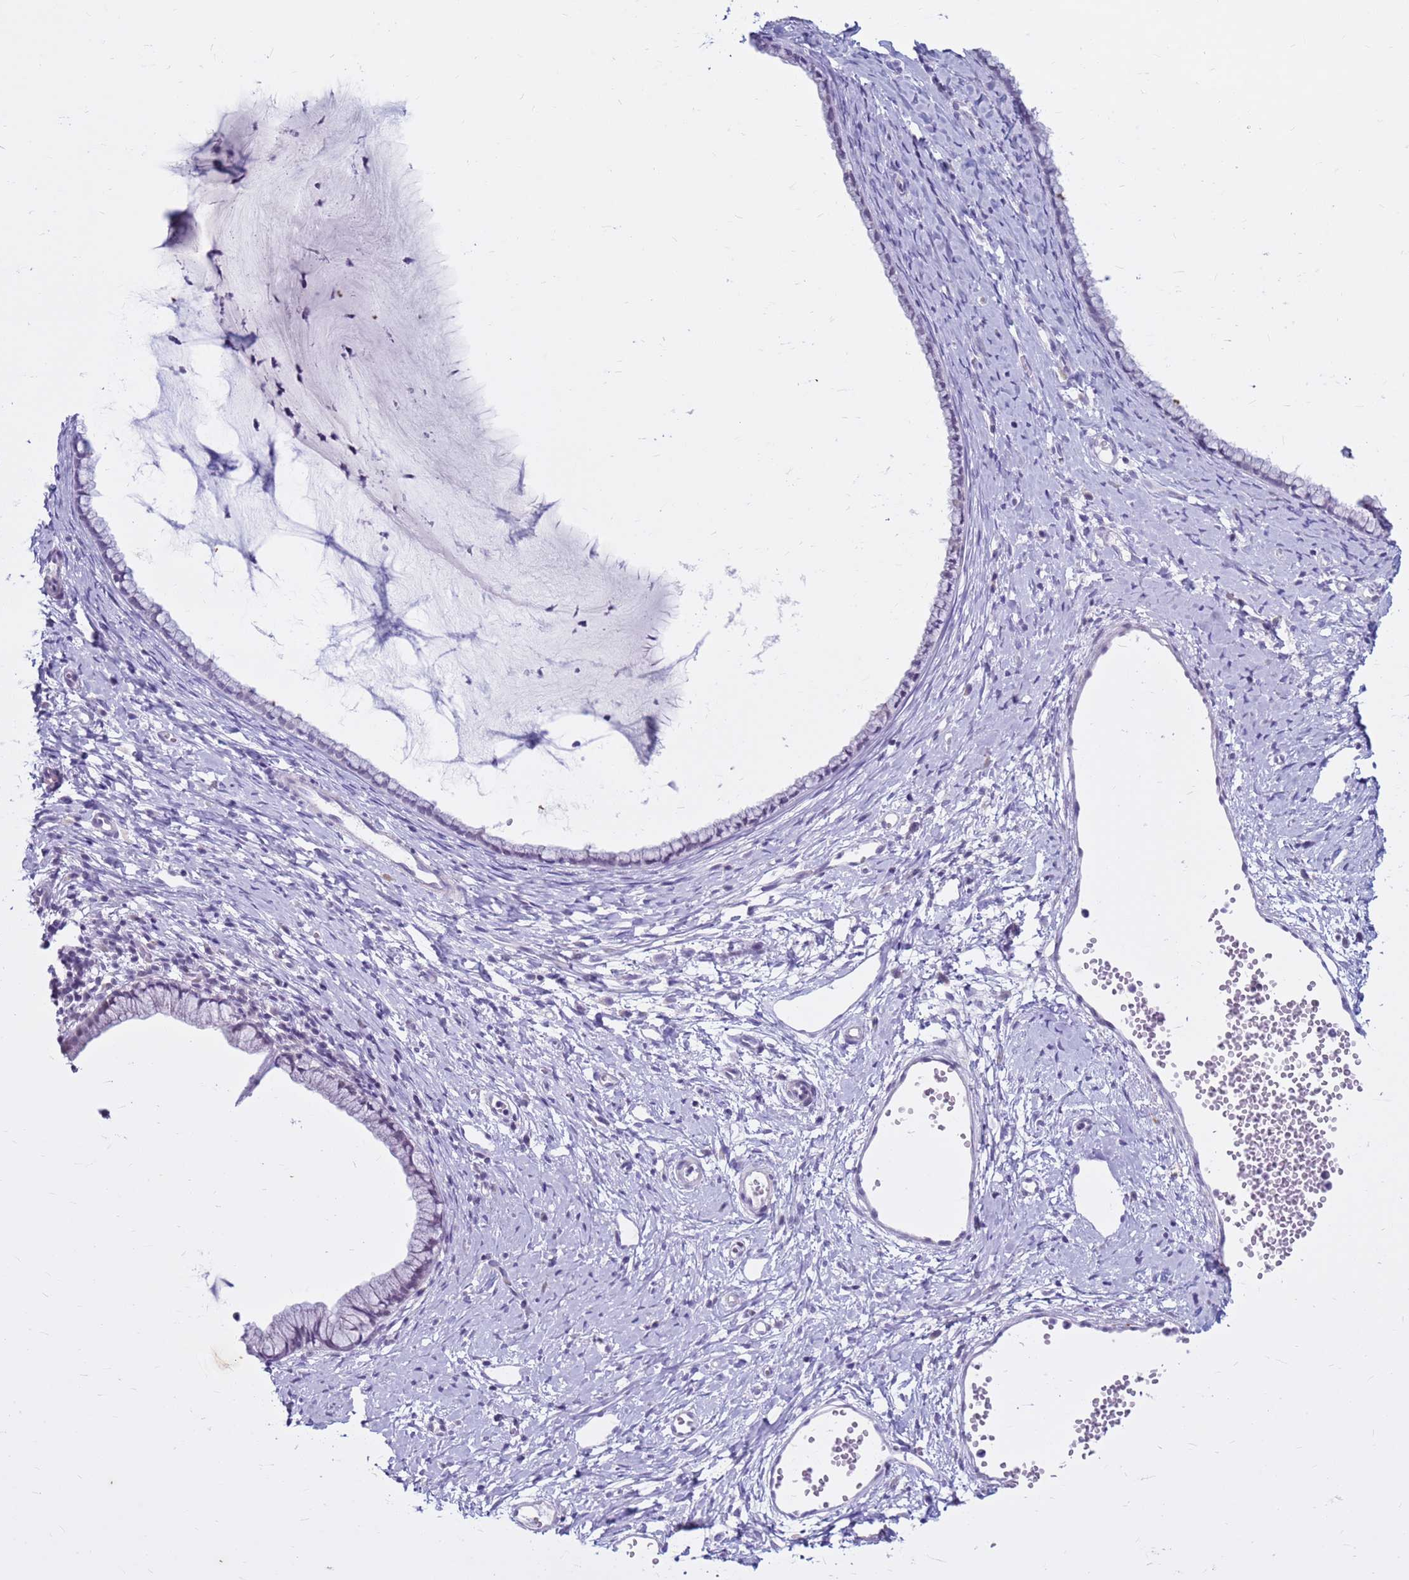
{"staining": {"intensity": "negative", "quantity": "none", "location": "none"}, "tissue": "cervix", "cell_type": "Glandular cells", "image_type": "normal", "snomed": [{"axis": "morphology", "description": "Normal tissue, NOS"}, {"axis": "topography", "description": "Cervix"}], "caption": "Glandular cells are negative for brown protein staining in normal cervix. The staining was performed using DAB to visualize the protein expression in brown, while the nuclei were stained in blue with hematoxylin (Magnification: 20x).", "gene": "CDK2AP2", "patient": {"sex": "female", "age": 40}}